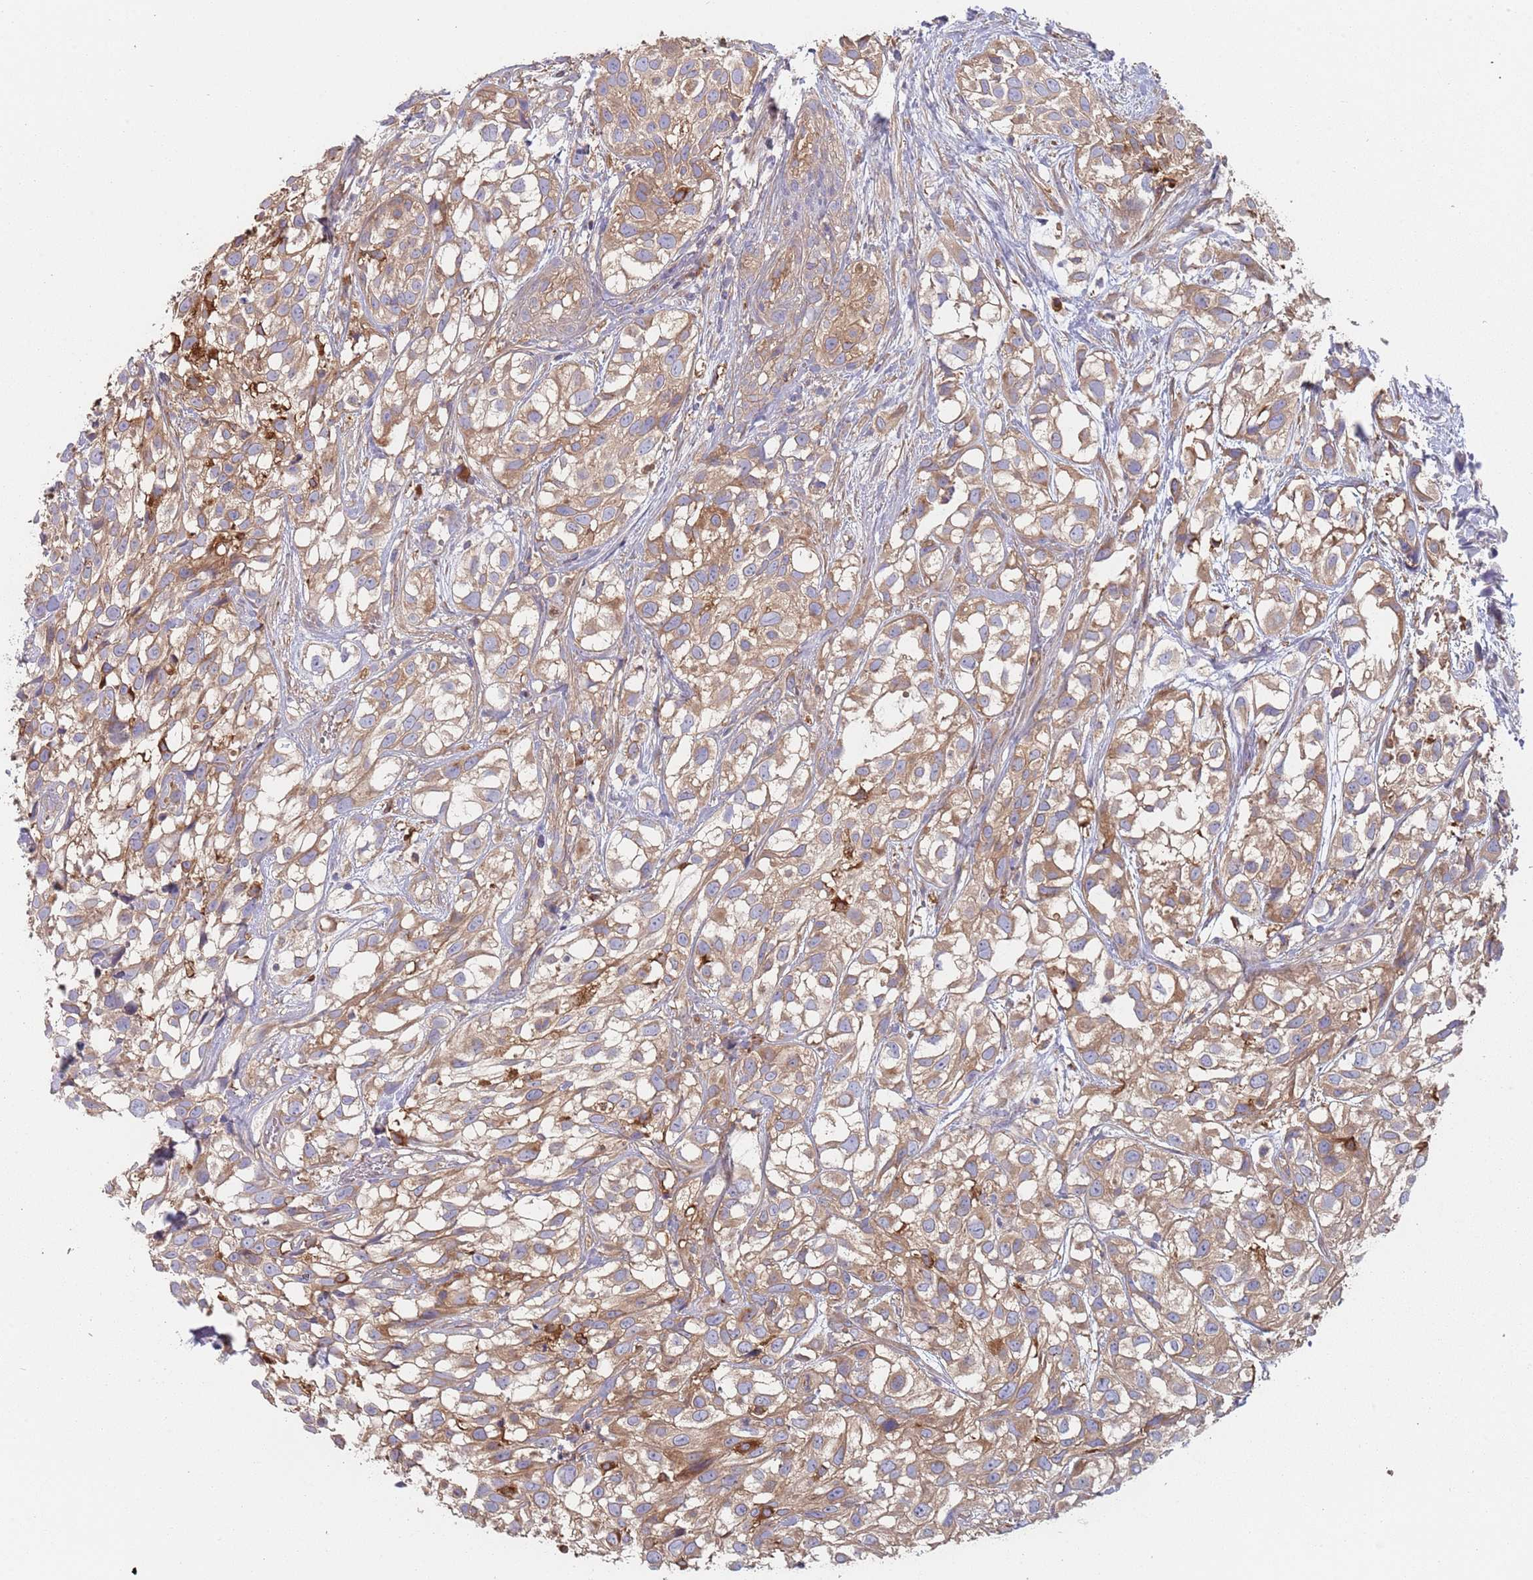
{"staining": {"intensity": "weak", "quantity": ">75%", "location": "cytoplasmic/membranous"}, "tissue": "urothelial cancer", "cell_type": "Tumor cells", "image_type": "cancer", "snomed": [{"axis": "morphology", "description": "Urothelial carcinoma, High grade"}, {"axis": "topography", "description": "Urinary bladder"}], "caption": "Immunohistochemical staining of urothelial carcinoma (high-grade) displays weak cytoplasmic/membranous protein staining in approximately >75% of tumor cells.", "gene": "GDI2", "patient": {"sex": "male", "age": 56}}